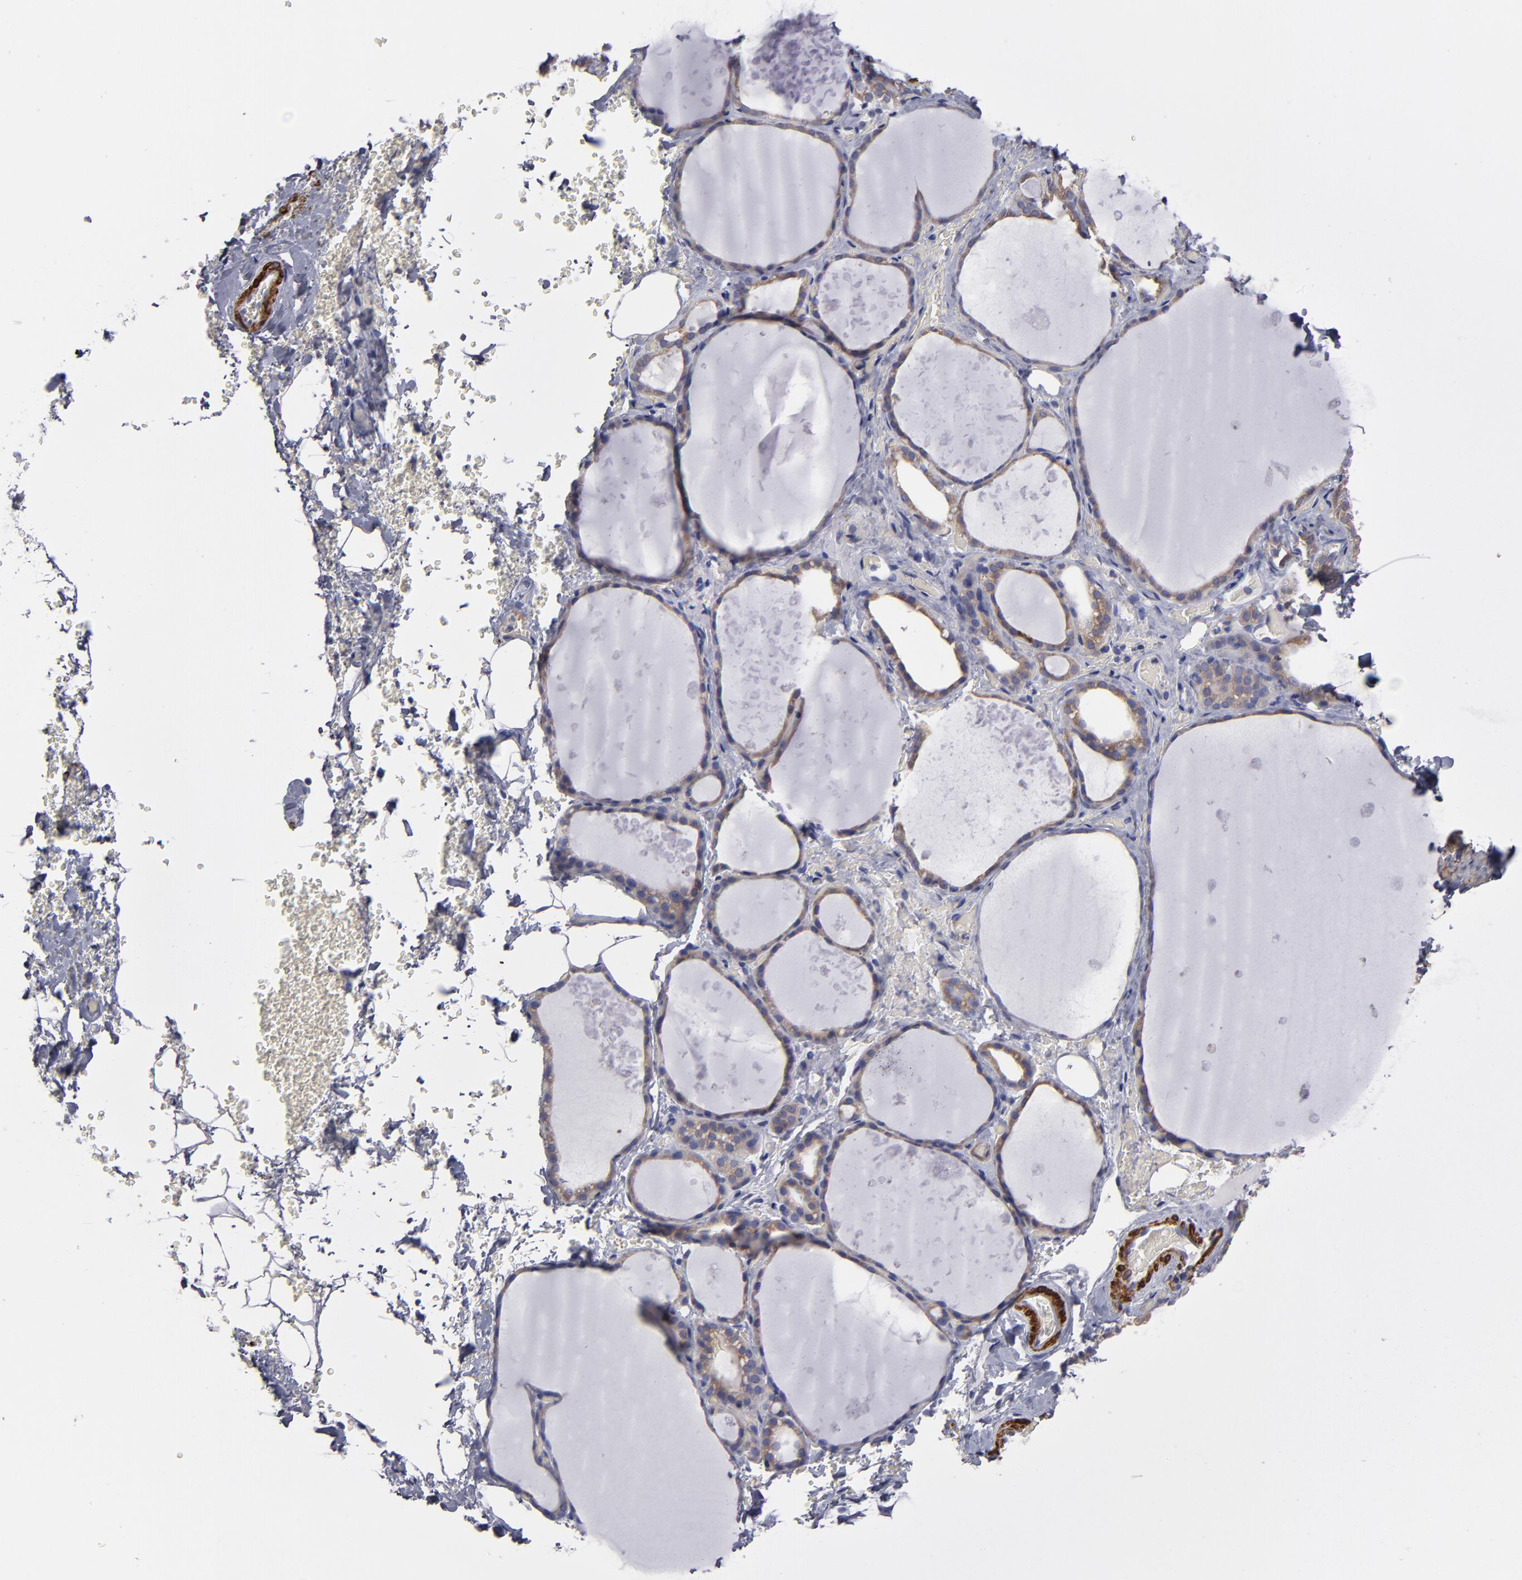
{"staining": {"intensity": "weak", "quantity": ">75%", "location": "cytoplasmic/membranous"}, "tissue": "thyroid gland", "cell_type": "Glandular cells", "image_type": "normal", "snomed": [{"axis": "morphology", "description": "Normal tissue, NOS"}, {"axis": "topography", "description": "Thyroid gland"}], "caption": "Human thyroid gland stained for a protein (brown) reveals weak cytoplasmic/membranous positive positivity in approximately >75% of glandular cells.", "gene": "SLMAP", "patient": {"sex": "male", "age": 61}}